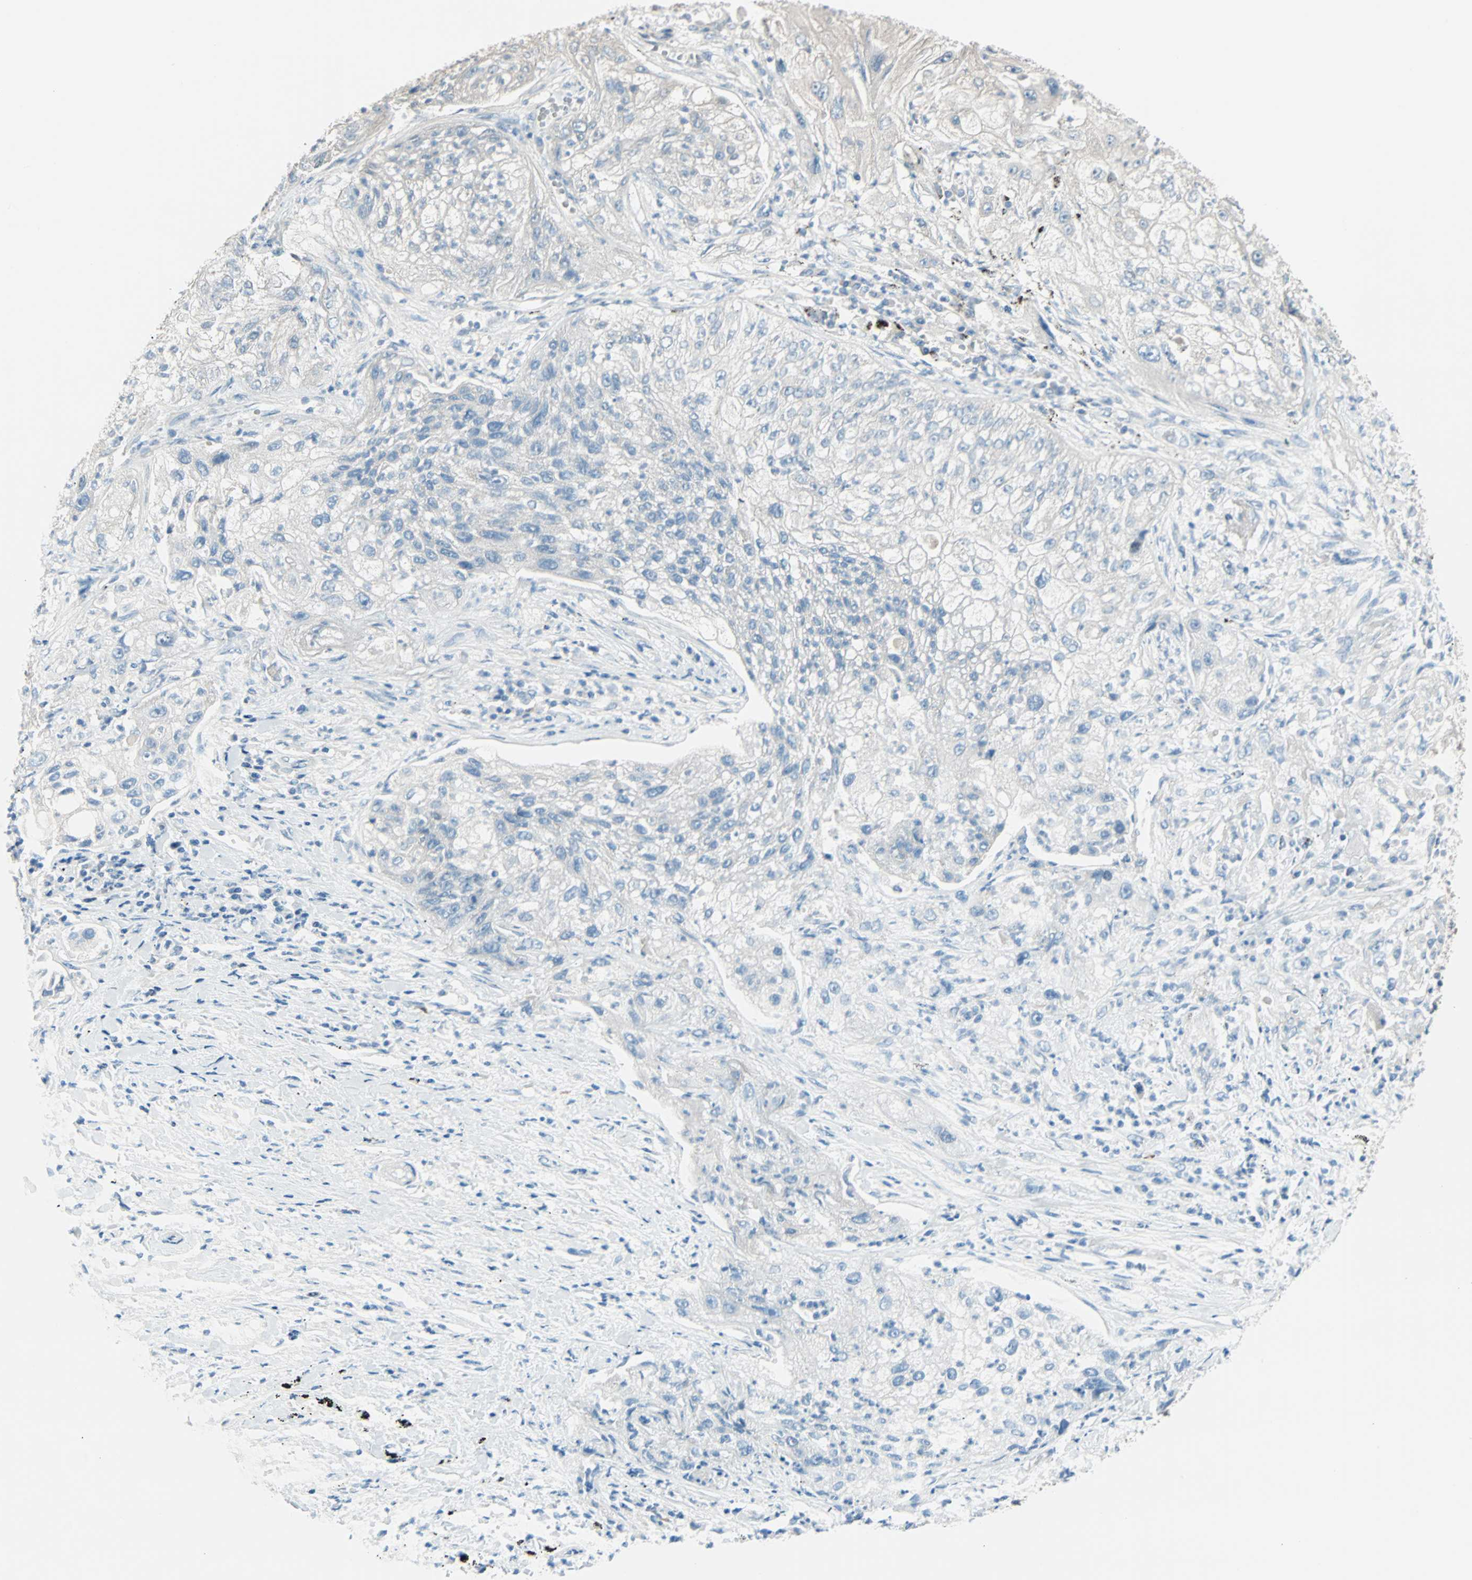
{"staining": {"intensity": "moderate", "quantity": ">75%", "location": "cytoplasmic/membranous"}, "tissue": "lung cancer", "cell_type": "Tumor cells", "image_type": "cancer", "snomed": [{"axis": "morphology", "description": "Inflammation, NOS"}, {"axis": "morphology", "description": "Squamous cell carcinoma, NOS"}, {"axis": "topography", "description": "Lymph node"}, {"axis": "topography", "description": "Soft tissue"}, {"axis": "topography", "description": "Lung"}], "caption": "Protein analysis of lung cancer tissue reveals moderate cytoplasmic/membranous expression in about >75% of tumor cells. (DAB = brown stain, brightfield microscopy at high magnification).", "gene": "SMIM8", "patient": {"sex": "male", "age": 66}}